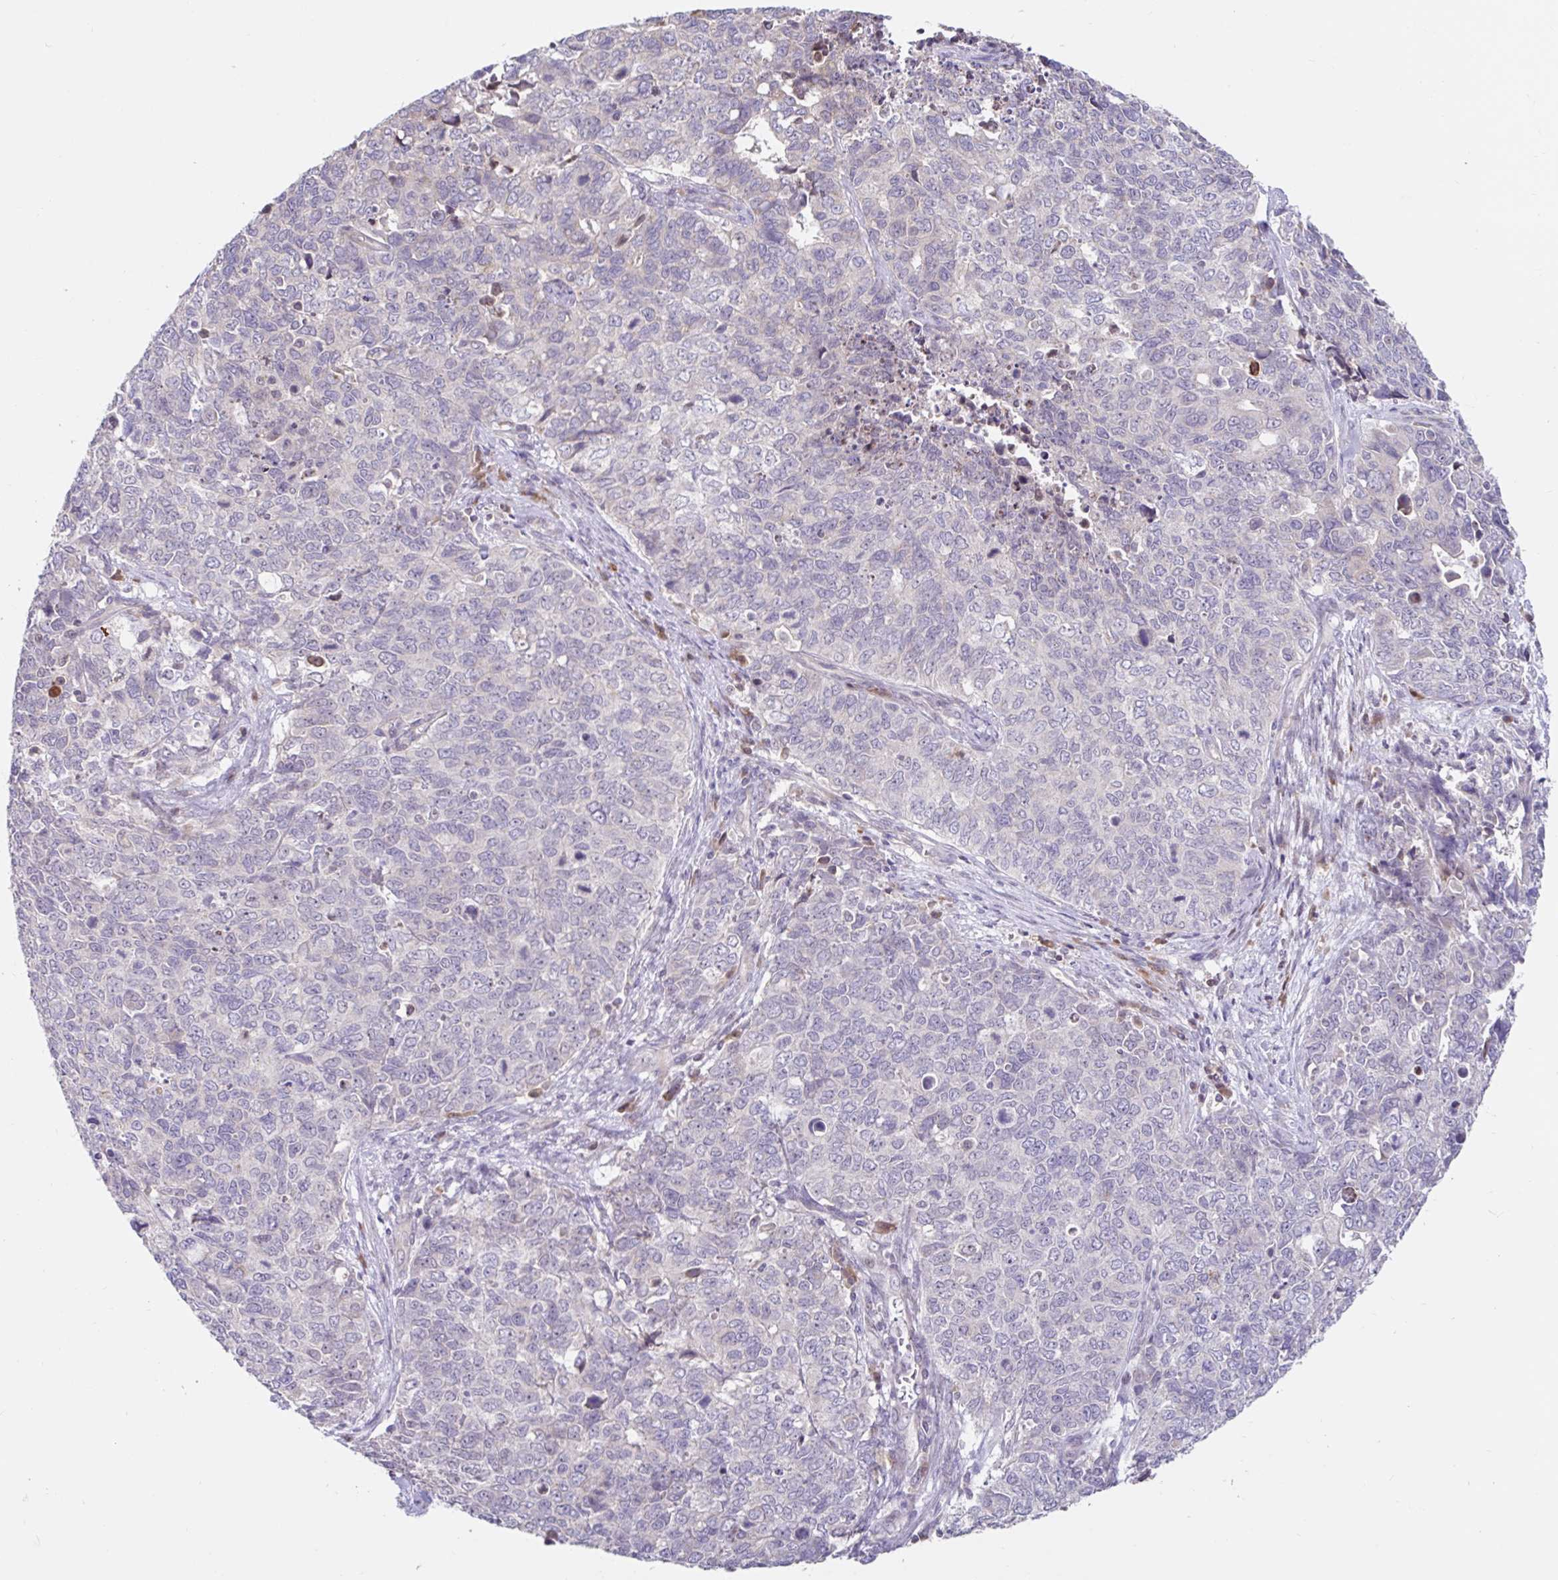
{"staining": {"intensity": "negative", "quantity": "none", "location": "none"}, "tissue": "cervical cancer", "cell_type": "Tumor cells", "image_type": "cancer", "snomed": [{"axis": "morphology", "description": "Adenocarcinoma, NOS"}, {"axis": "topography", "description": "Cervix"}], "caption": "A photomicrograph of human adenocarcinoma (cervical) is negative for staining in tumor cells. (DAB immunohistochemistry, high magnification).", "gene": "NT5C1B", "patient": {"sex": "female", "age": 63}}